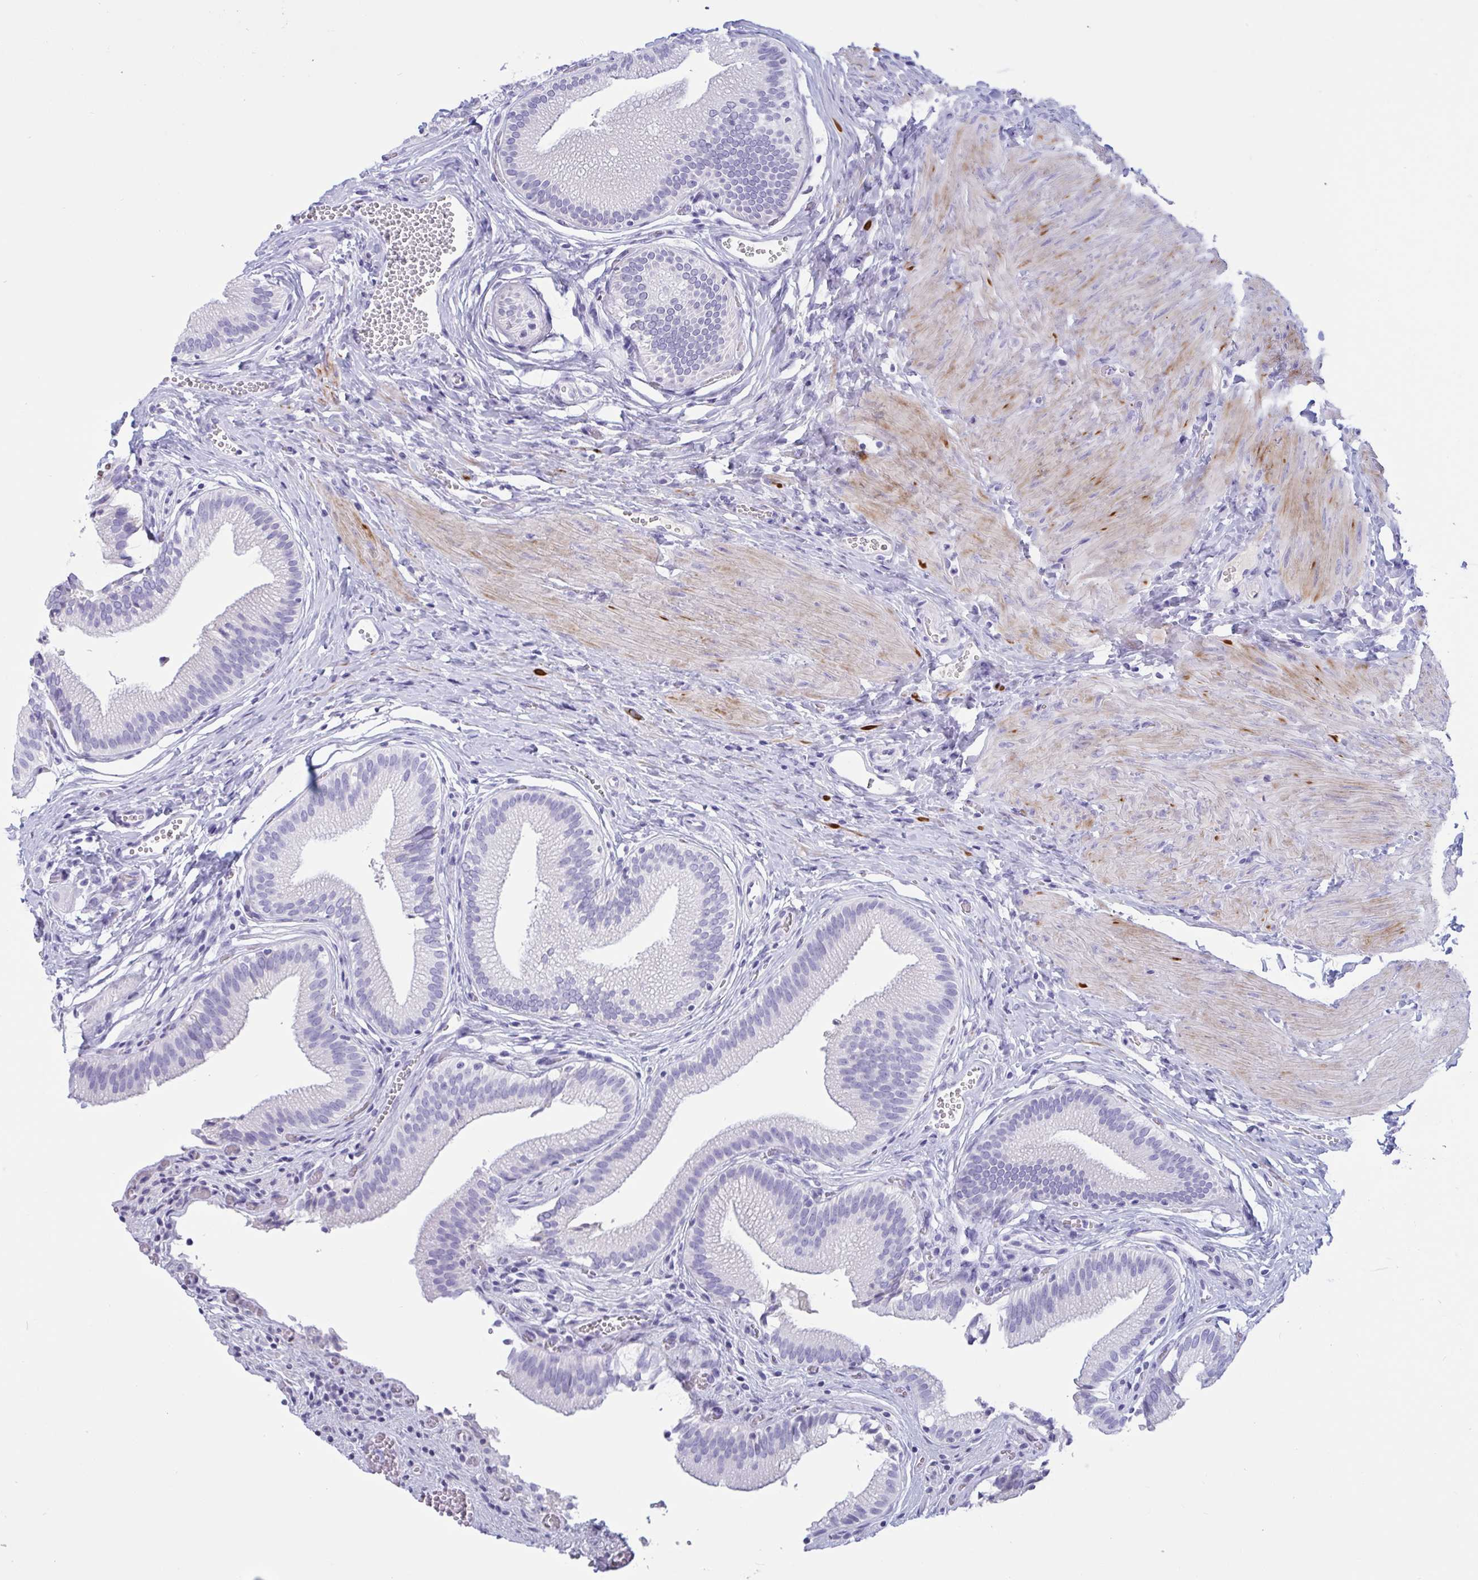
{"staining": {"intensity": "negative", "quantity": "none", "location": "none"}, "tissue": "gallbladder", "cell_type": "Glandular cells", "image_type": "normal", "snomed": [{"axis": "morphology", "description": "Normal tissue, NOS"}, {"axis": "topography", "description": "Gallbladder"}, {"axis": "topography", "description": "Peripheral nerve tissue"}], "caption": "Glandular cells show no significant staining in unremarkable gallbladder. (DAB immunohistochemistry visualized using brightfield microscopy, high magnification).", "gene": "OXLD1", "patient": {"sex": "male", "age": 17}}